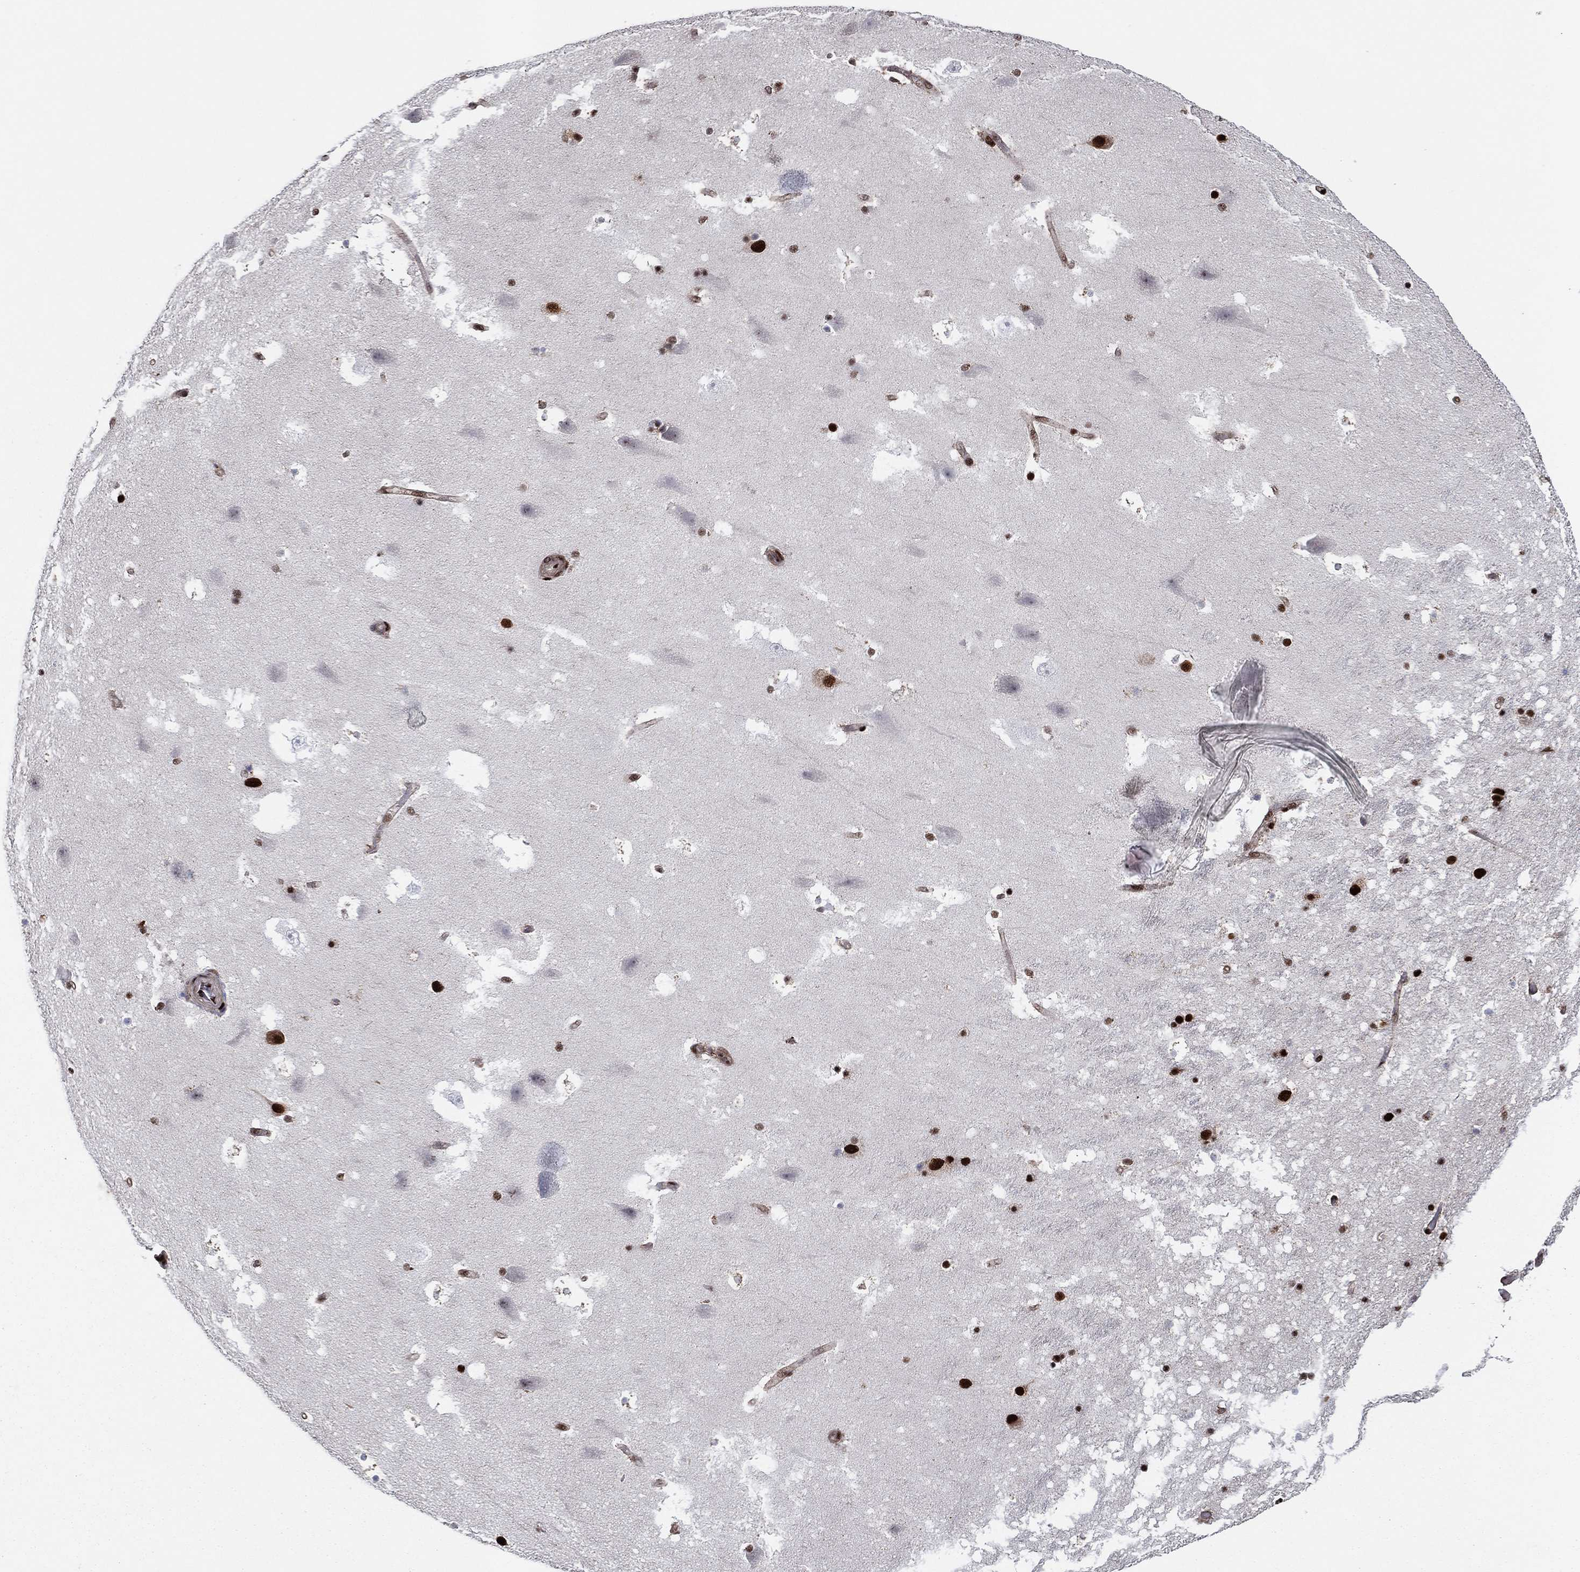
{"staining": {"intensity": "strong", "quantity": "<25%", "location": "nuclear"}, "tissue": "hippocampus", "cell_type": "Glial cells", "image_type": "normal", "snomed": [{"axis": "morphology", "description": "Normal tissue, NOS"}, {"axis": "topography", "description": "Hippocampus"}], "caption": "High-power microscopy captured an immunohistochemistry image of unremarkable hippocampus, revealing strong nuclear staining in about <25% of glial cells.", "gene": "TP53BP1", "patient": {"sex": "male", "age": 51}}